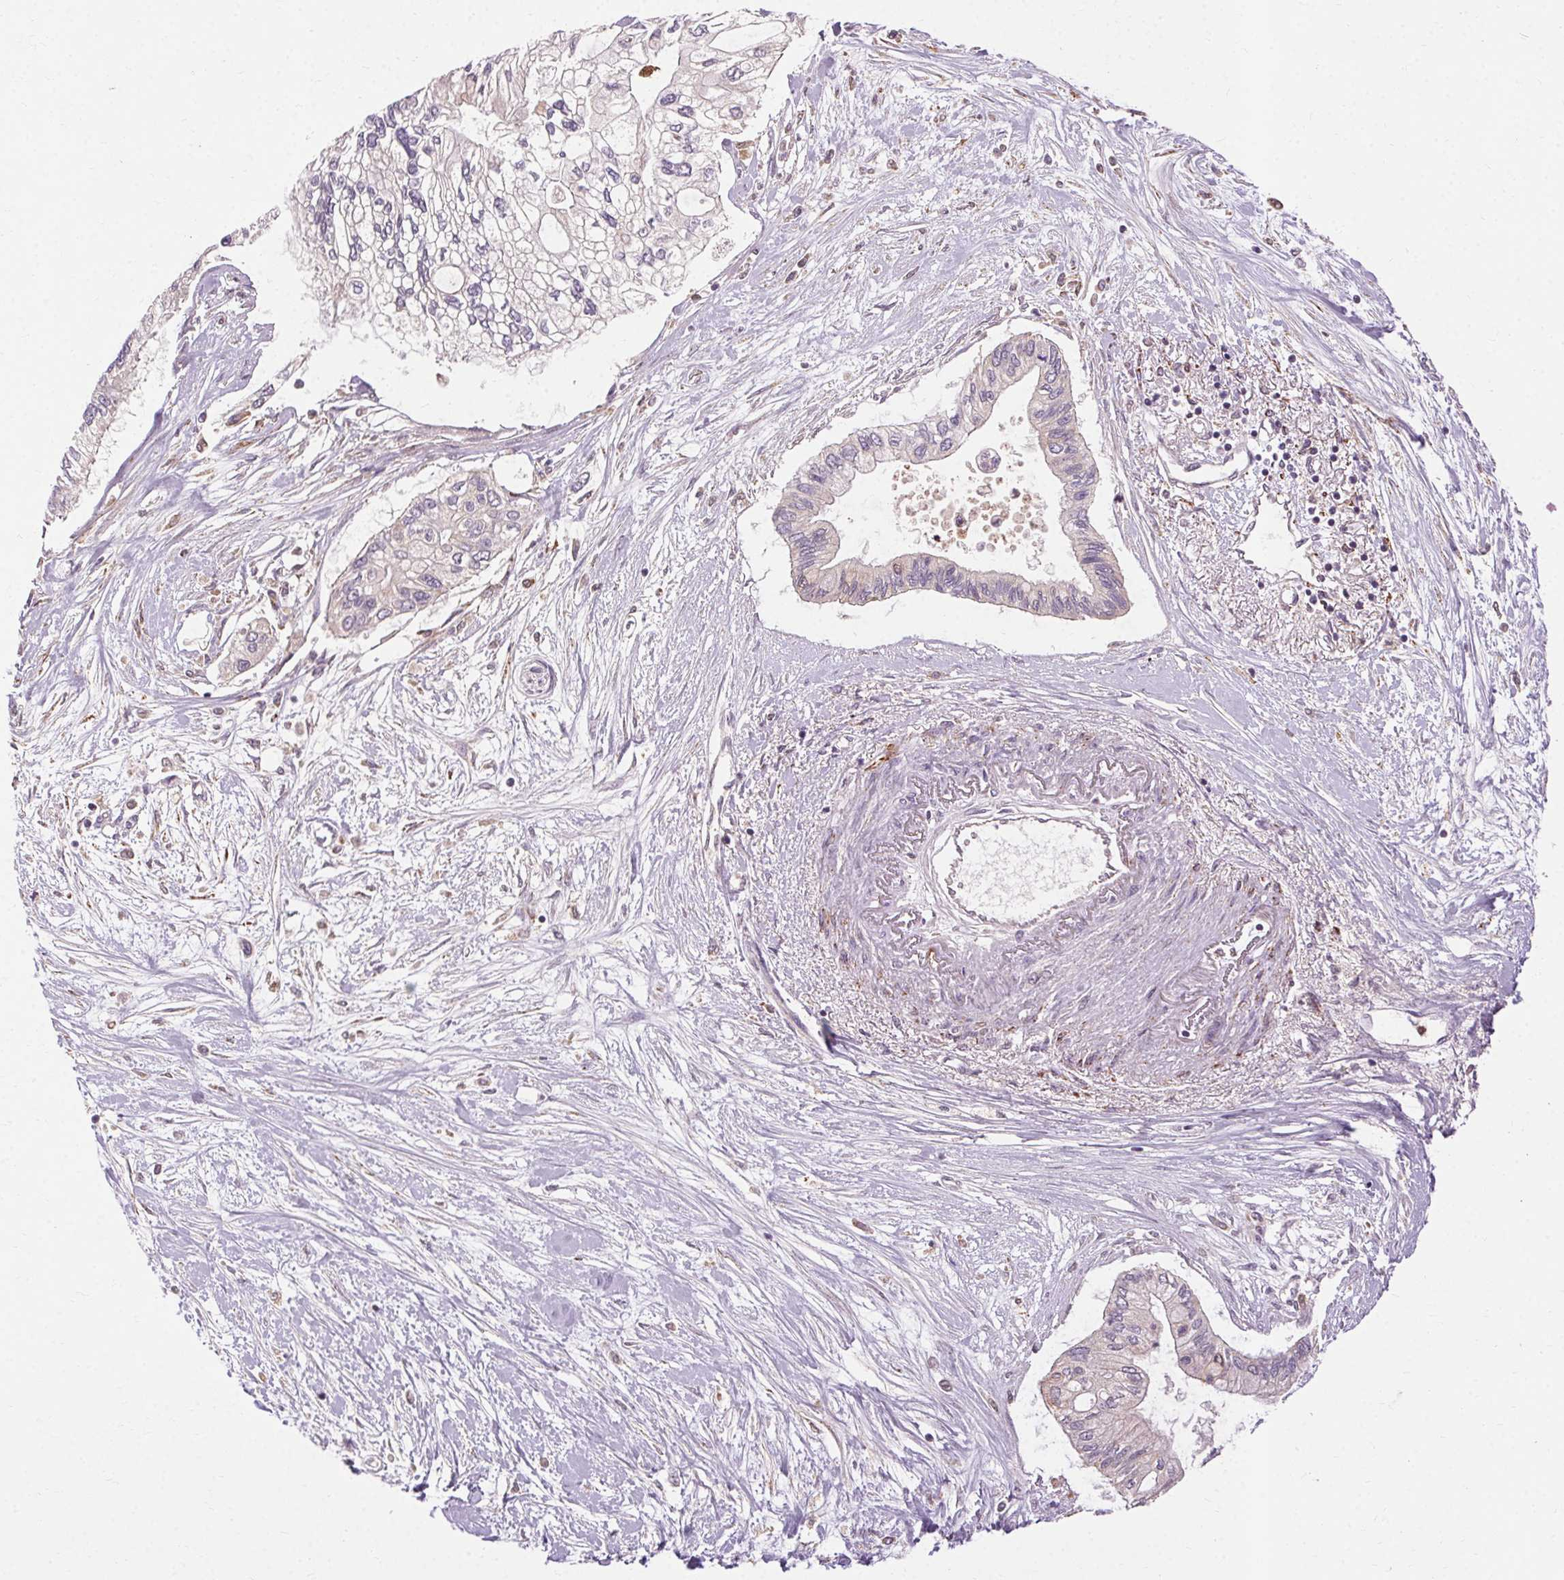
{"staining": {"intensity": "negative", "quantity": "none", "location": "none"}, "tissue": "pancreatic cancer", "cell_type": "Tumor cells", "image_type": "cancer", "snomed": [{"axis": "morphology", "description": "Adenocarcinoma, NOS"}, {"axis": "topography", "description": "Pancreas"}], "caption": "Immunohistochemical staining of human pancreatic cancer reveals no significant positivity in tumor cells.", "gene": "REP15", "patient": {"sex": "female", "age": 77}}